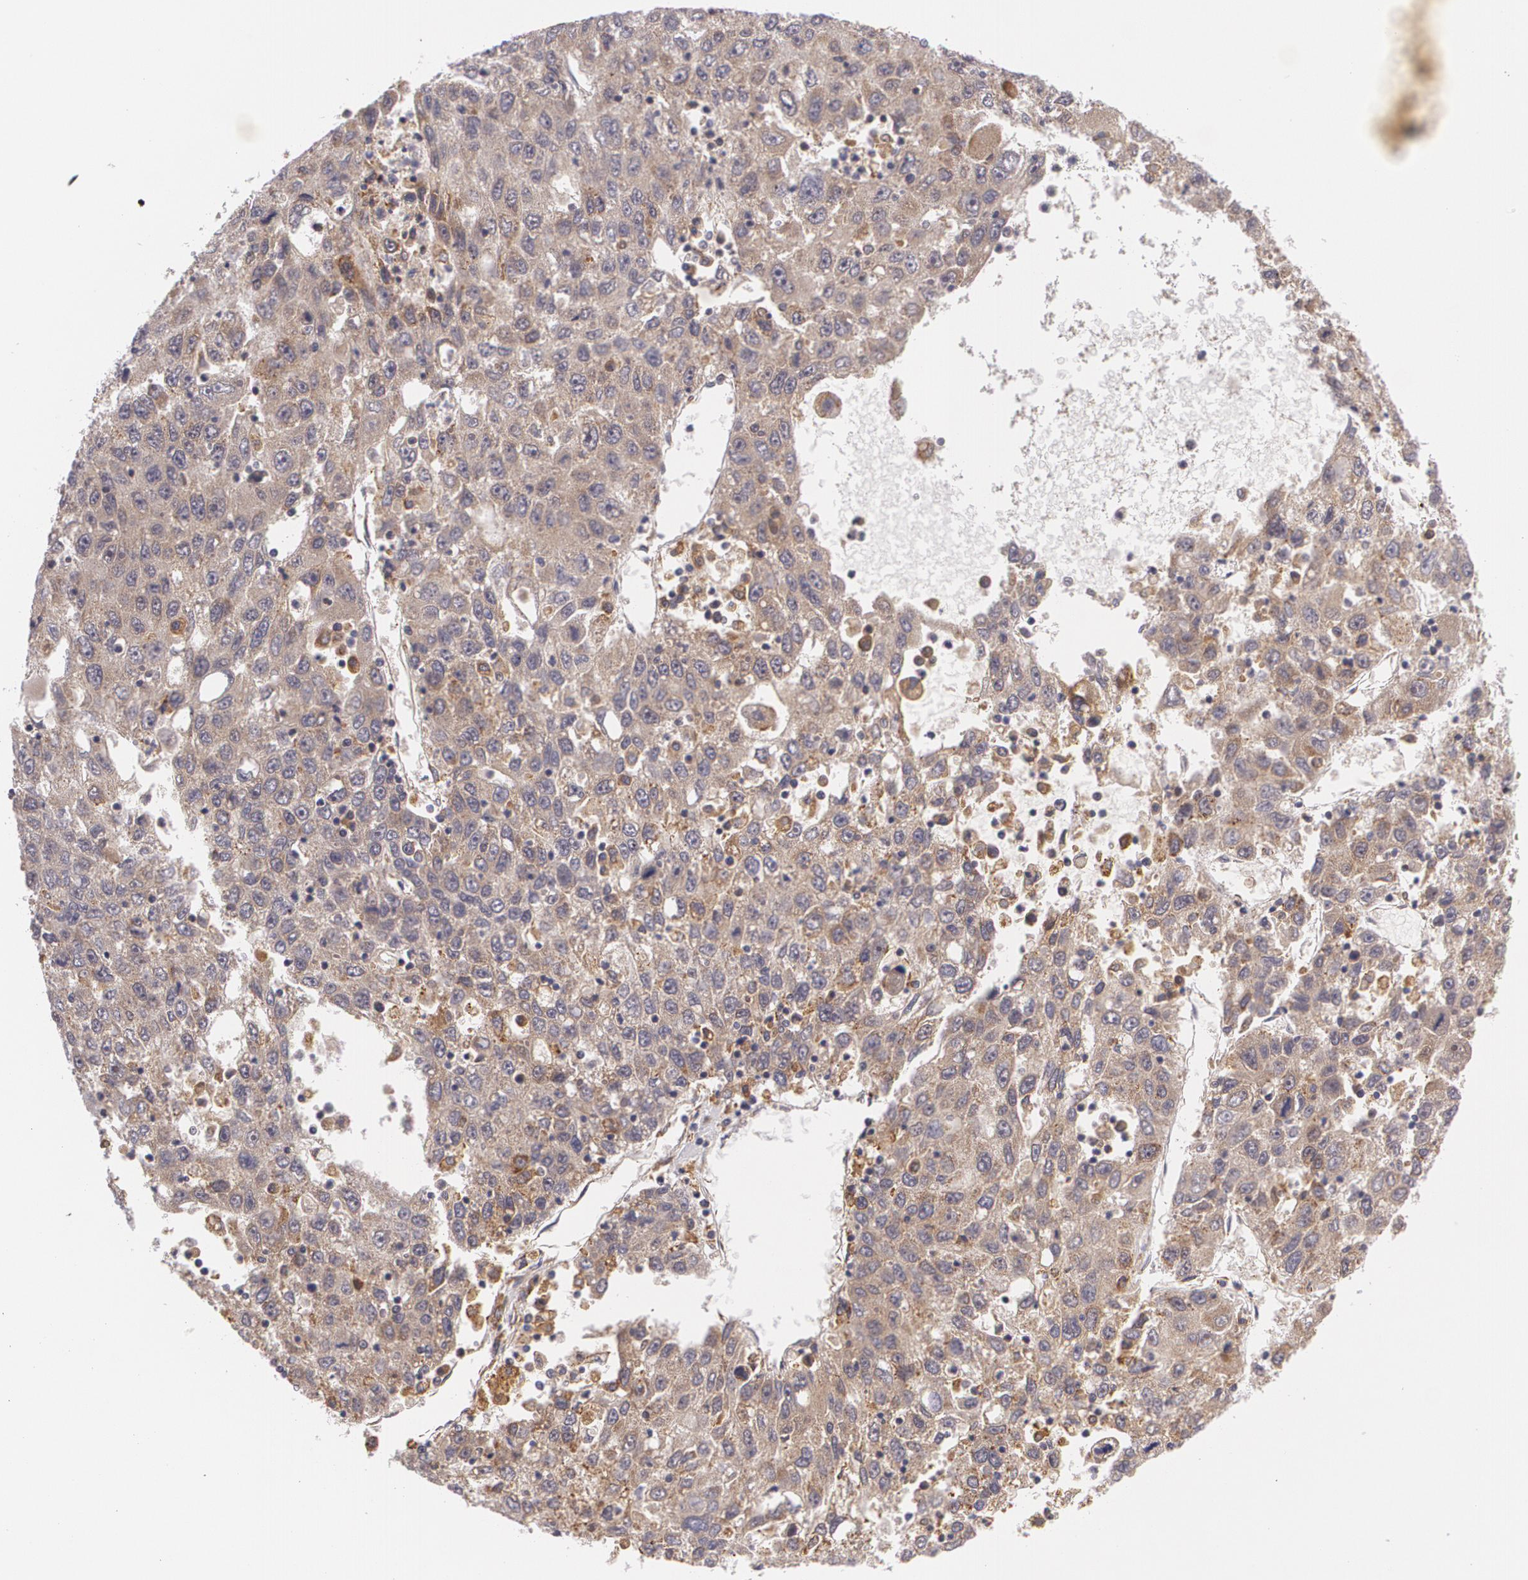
{"staining": {"intensity": "moderate", "quantity": ">75%", "location": "cytoplasmic/membranous"}, "tissue": "liver cancer", "cell_type": "Tumor cells", "image_type": "cancer", "snomed": [{"axis": "morphology", "description": "Carcinoma, Hepatocellular, NOS"}, {"axis": "topography", "description": "Liver"}], "caption": "An image of human liver cancer stained for a protein displays moderate cytoplasmic/membranous brown staining in tumor cells.", "gene": "CCL17", "patient": {"sex": "male", "age": 49}}